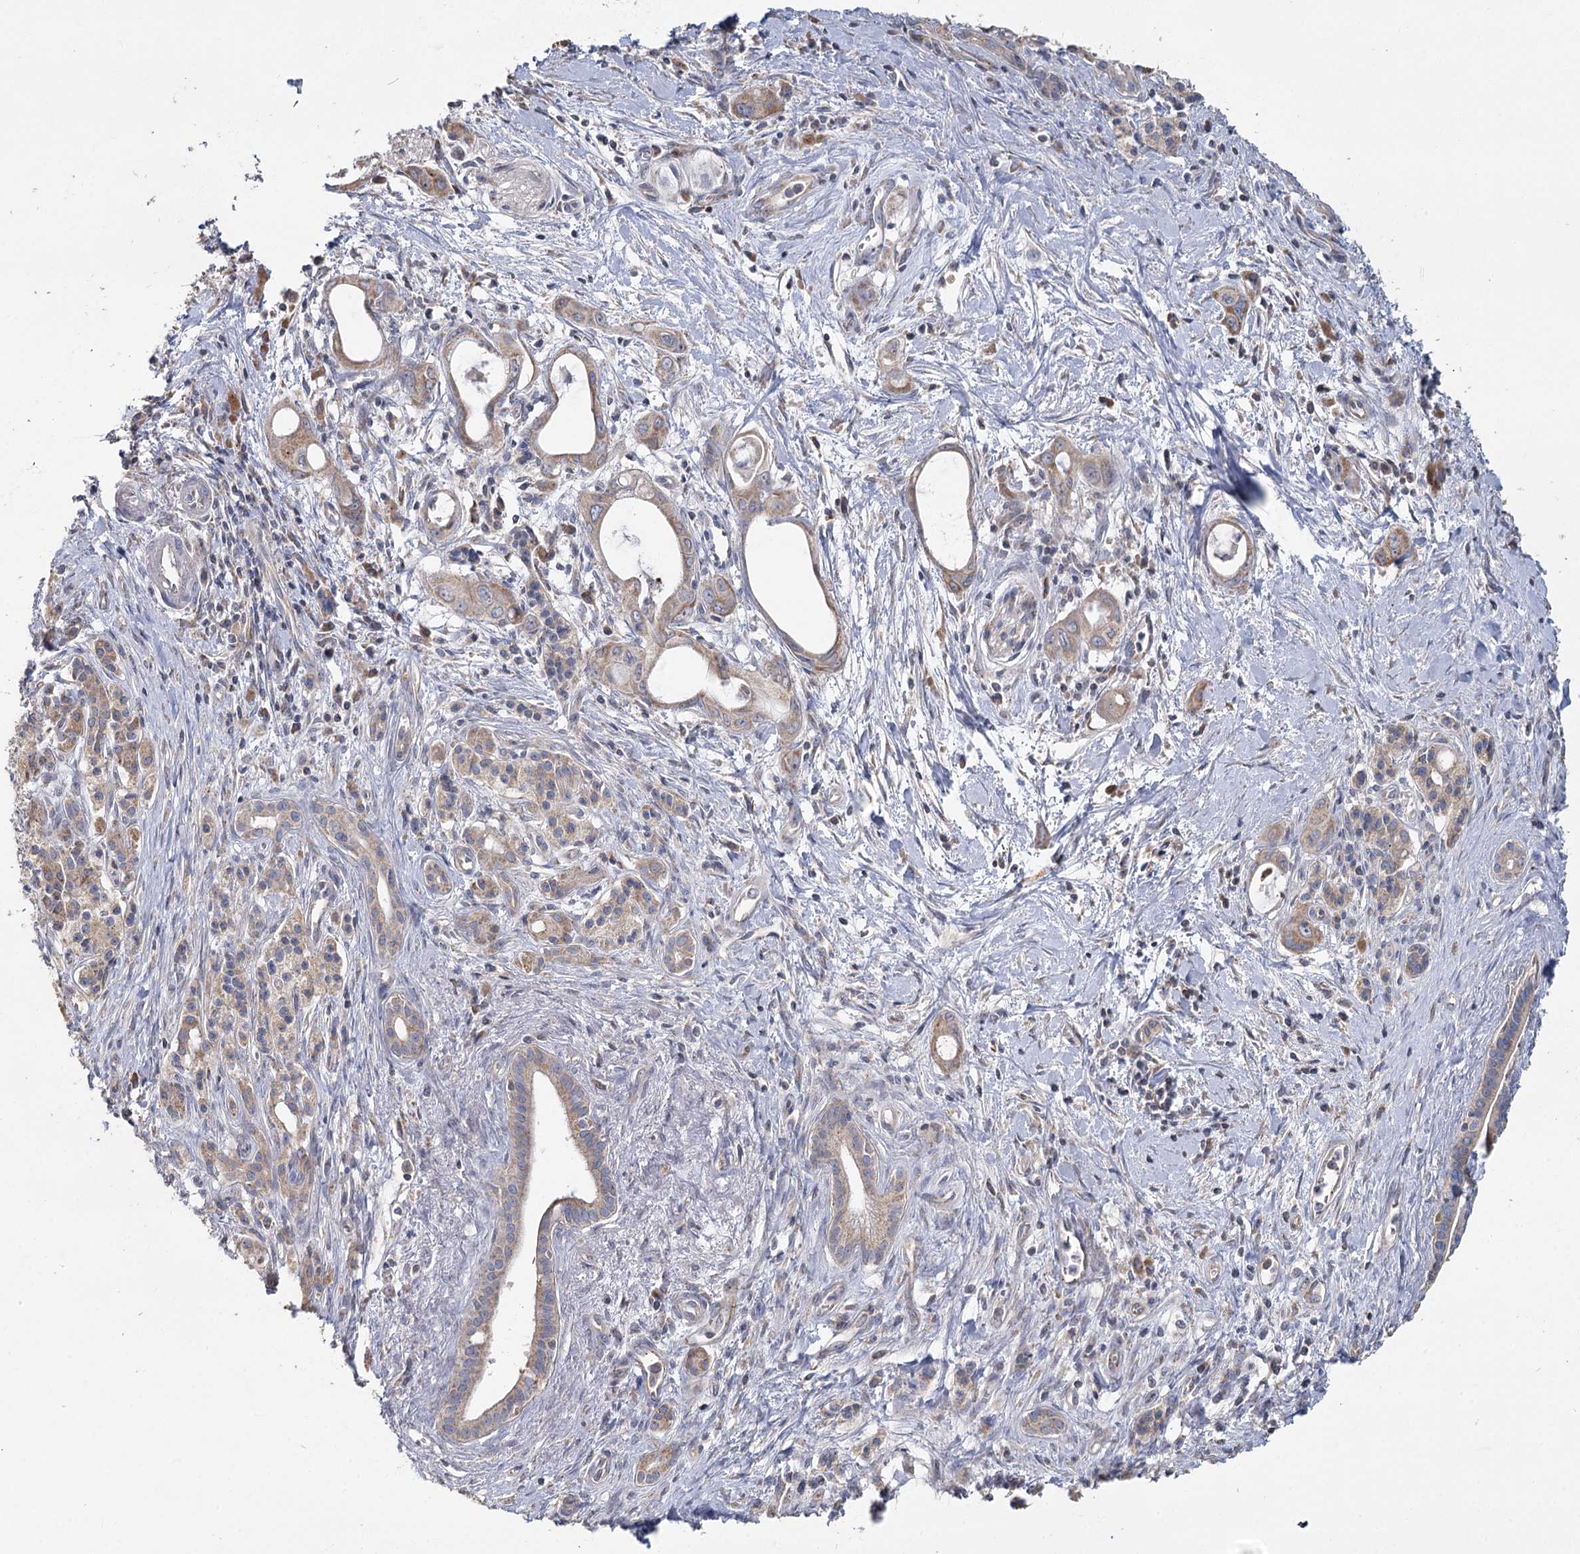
{"staining": {"intensity": "weak", "quantity": "25%-75%", "location": "cytoplasmic/membranous"}, "tissue": "pancreatic cancer", "cell_type": "Tumor cells", "image_type": "cancer", "snomed": [{"axis": "morphology", "description": "Adenocarcinoma, NOS"}, {"axis": "topography", "description": "Pancreas"}], "caption": "High-magnification brightfield microscopy of adenocarcinoma (pancreatic) stained with DAB (3,3'-diaminobenzidine) (brown) and counterstained with hematoxylin (blue). tumor cells exhibit weak cytoplasmic/membranous expression is identified in approximately25%-75% of cells.", "gene": "ACOX2", "patient": {"sex": "male", "age": 72}}